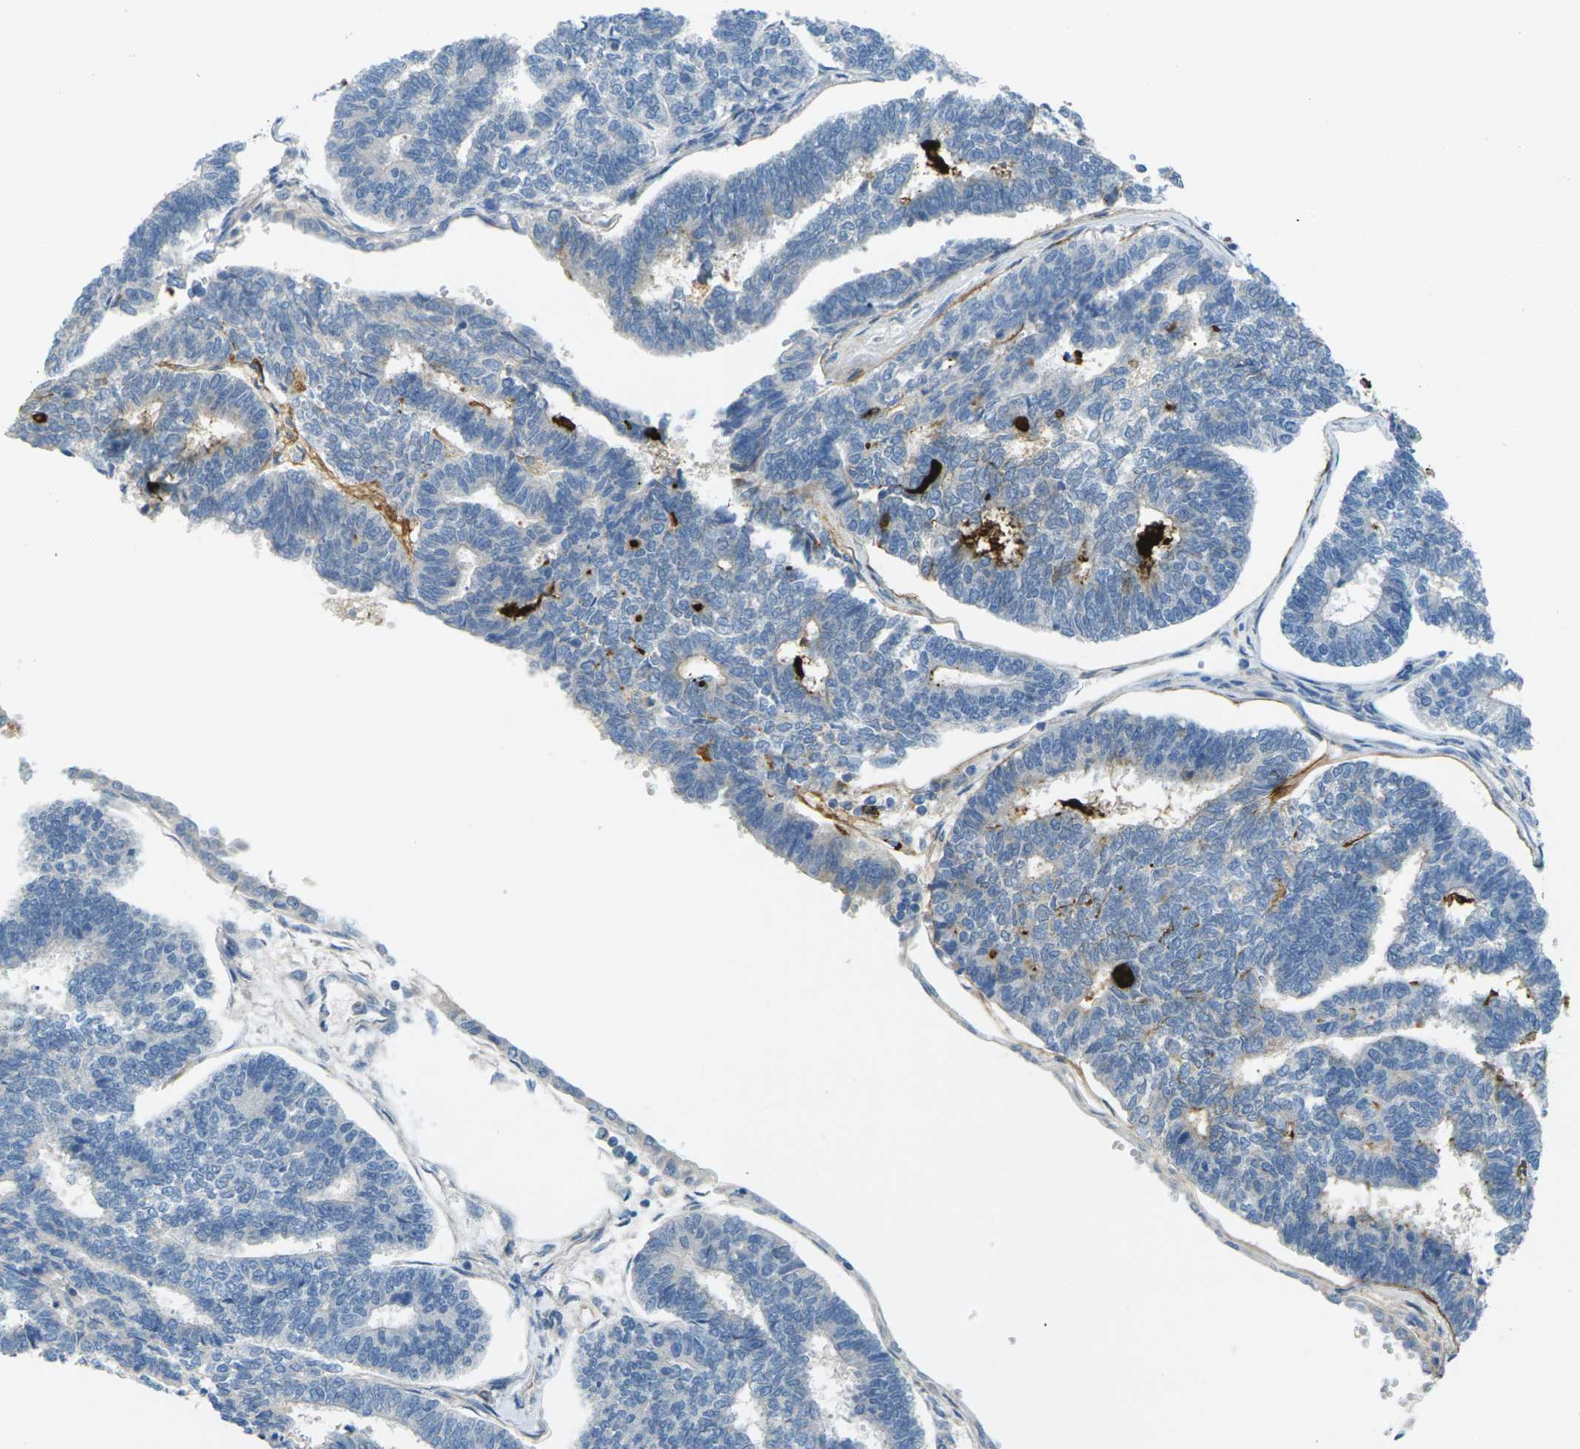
{"staining": {"intensity": "negative", "quantity": "none", "location": "none"}, "tissue": "endometrial cancer", "cell_type": "Tumor cells", "image_type": "cancer", "snomed": [{"axis": "morphology", "description": "Adenocarcinoma, NOS"}, {"axis": "topography", "description": "Endometrium"}], "caption": "Tumor cells are negative for brown protein staining in adenocarcinoma (endometrial). (Immunohistochemistry (ihc), brightfield microscopy, high magnification).", "gene": "CYP2C8", "patient": {"sex": "female", "age": 70}}